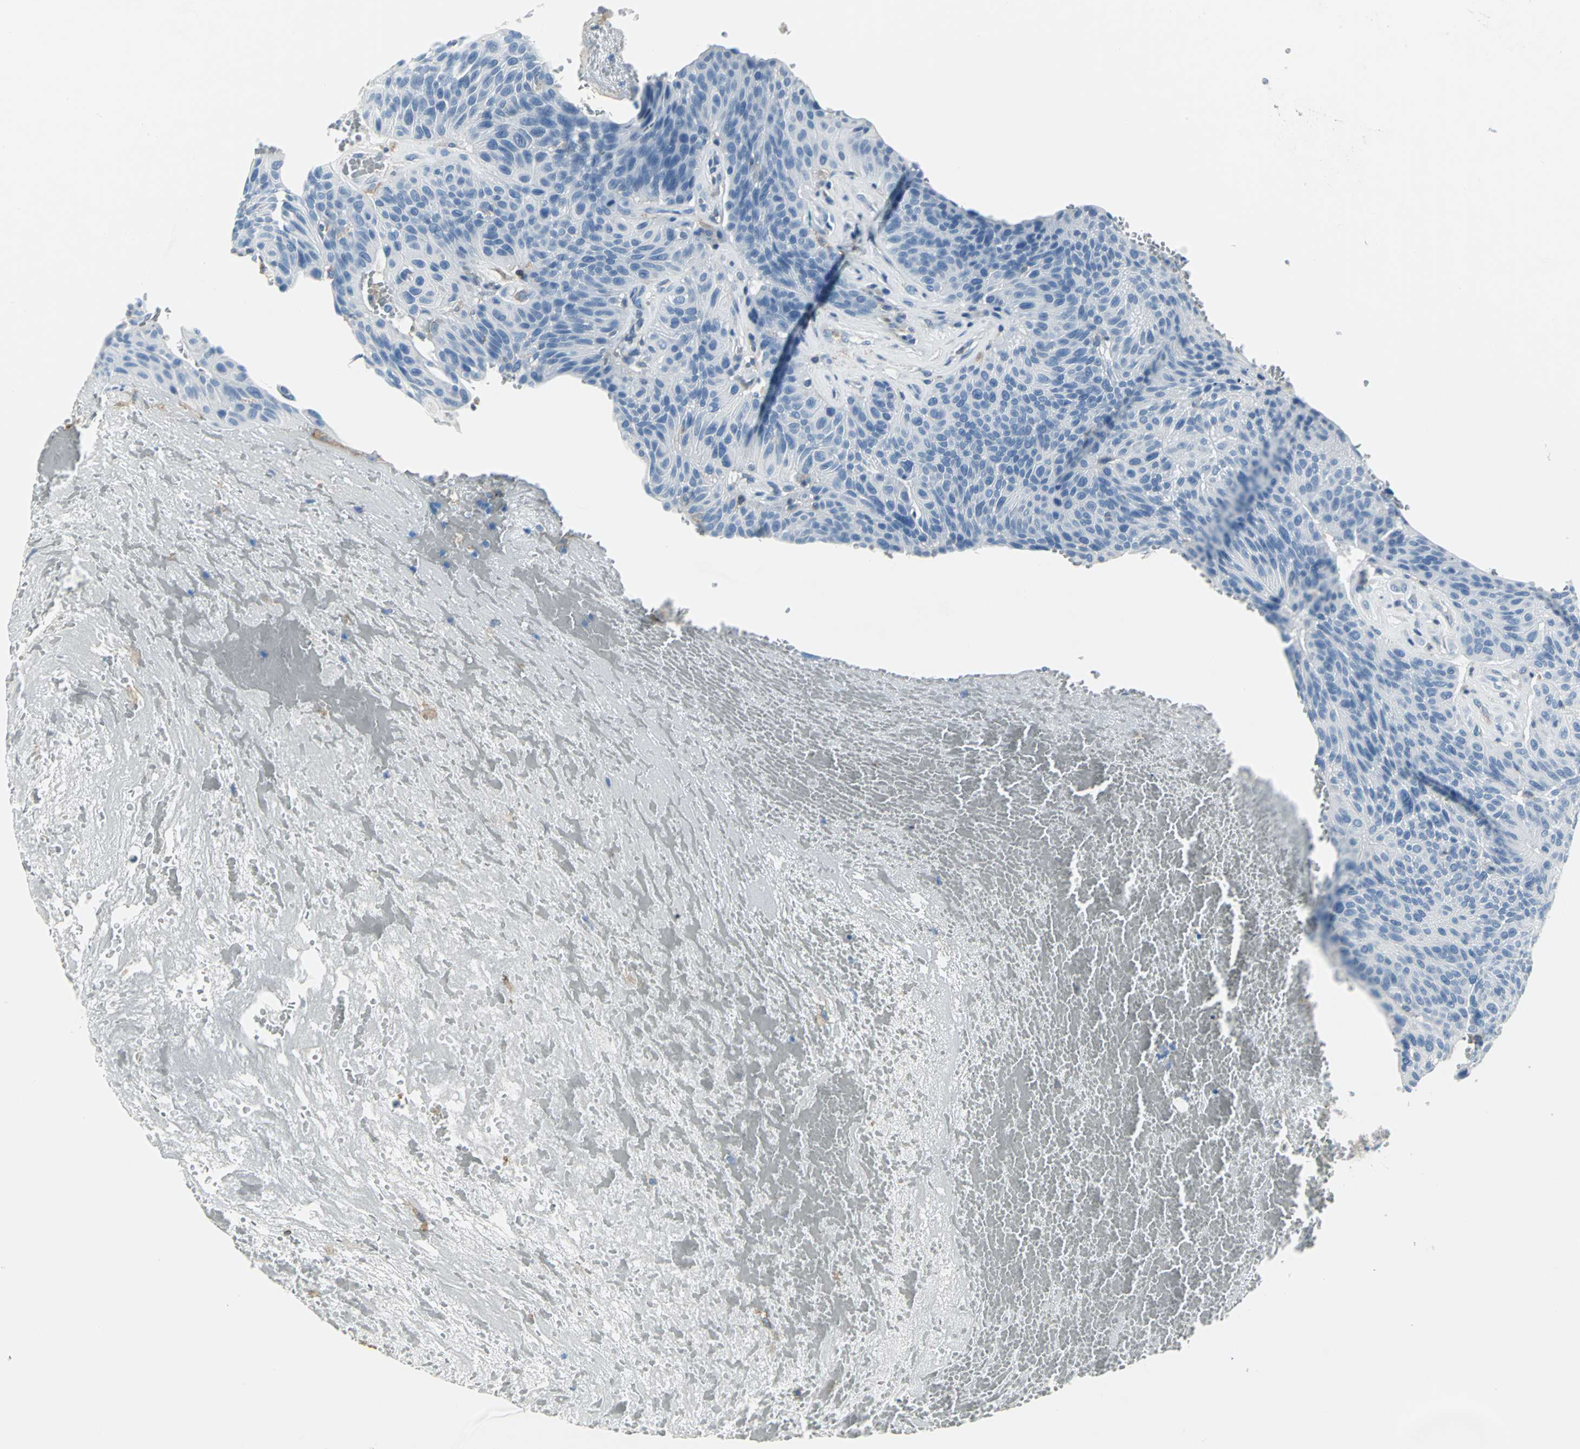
{"staining": {"intensity": "negative", "quantity": "none", "location": "none"}, "tissue": "urothelial cancer", "cell_type": "Tumor cells", "image_type": "cancer", "snomed": [{"axis": "morphology", "description": "Urothelial carcinoma, High grade"}, {"axis": "topography", "description": "Urinary bladder"}], "caption": "Immunohistochemistry image of neoplastic tissue: high-grade urothelial carcinoma stained with DAB exhibits no significant protein staining in tumor cells. (DAB (3,3'-diaminobenzidine) IHC with hematoxylin counter stain).", "gene": "IQGAP2", "patient": {"sex": "male", "age": 66}}